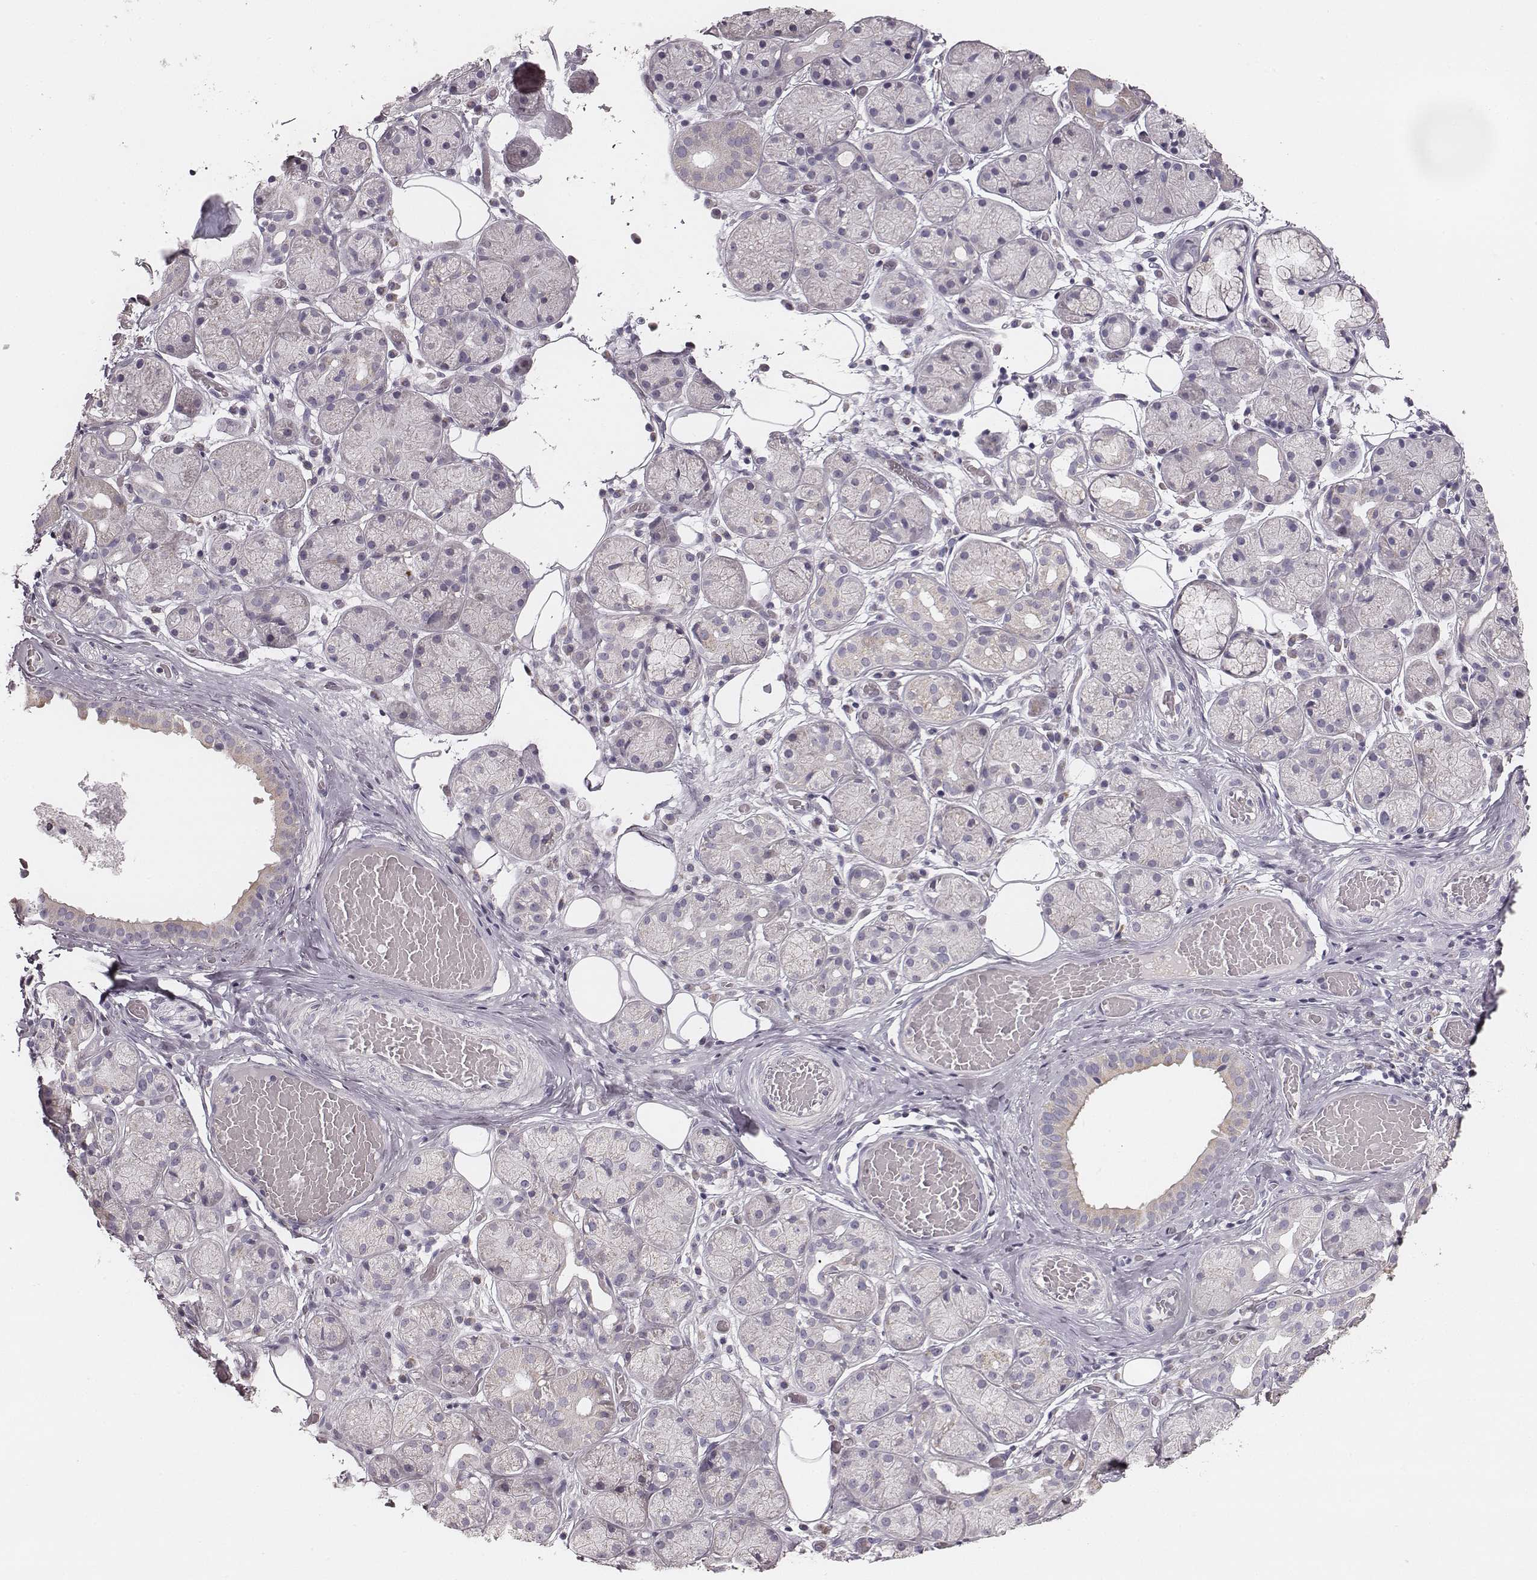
{"staining": {"intensity": "negative", "quantity": "none", "location": "none"}, "tissue": "salivary gland", "cell_type": "Glandular cells", "image_type": "normal", "snomed": [{"axis": "morphology", "description": "Normal tissue, NOS"}, {"axis": "topography", "description": "Salivary gland"}, {"axis": "topography", "description": "Peripheral nerve tissue"}], "caption": "IHC image of unremarkable salivary gland: human salivary gland stained with DAB exhibits no significant protein expression in glandular cells.", "gene": "UBL4B", "patient": {"sex": "male", "age": 71}}